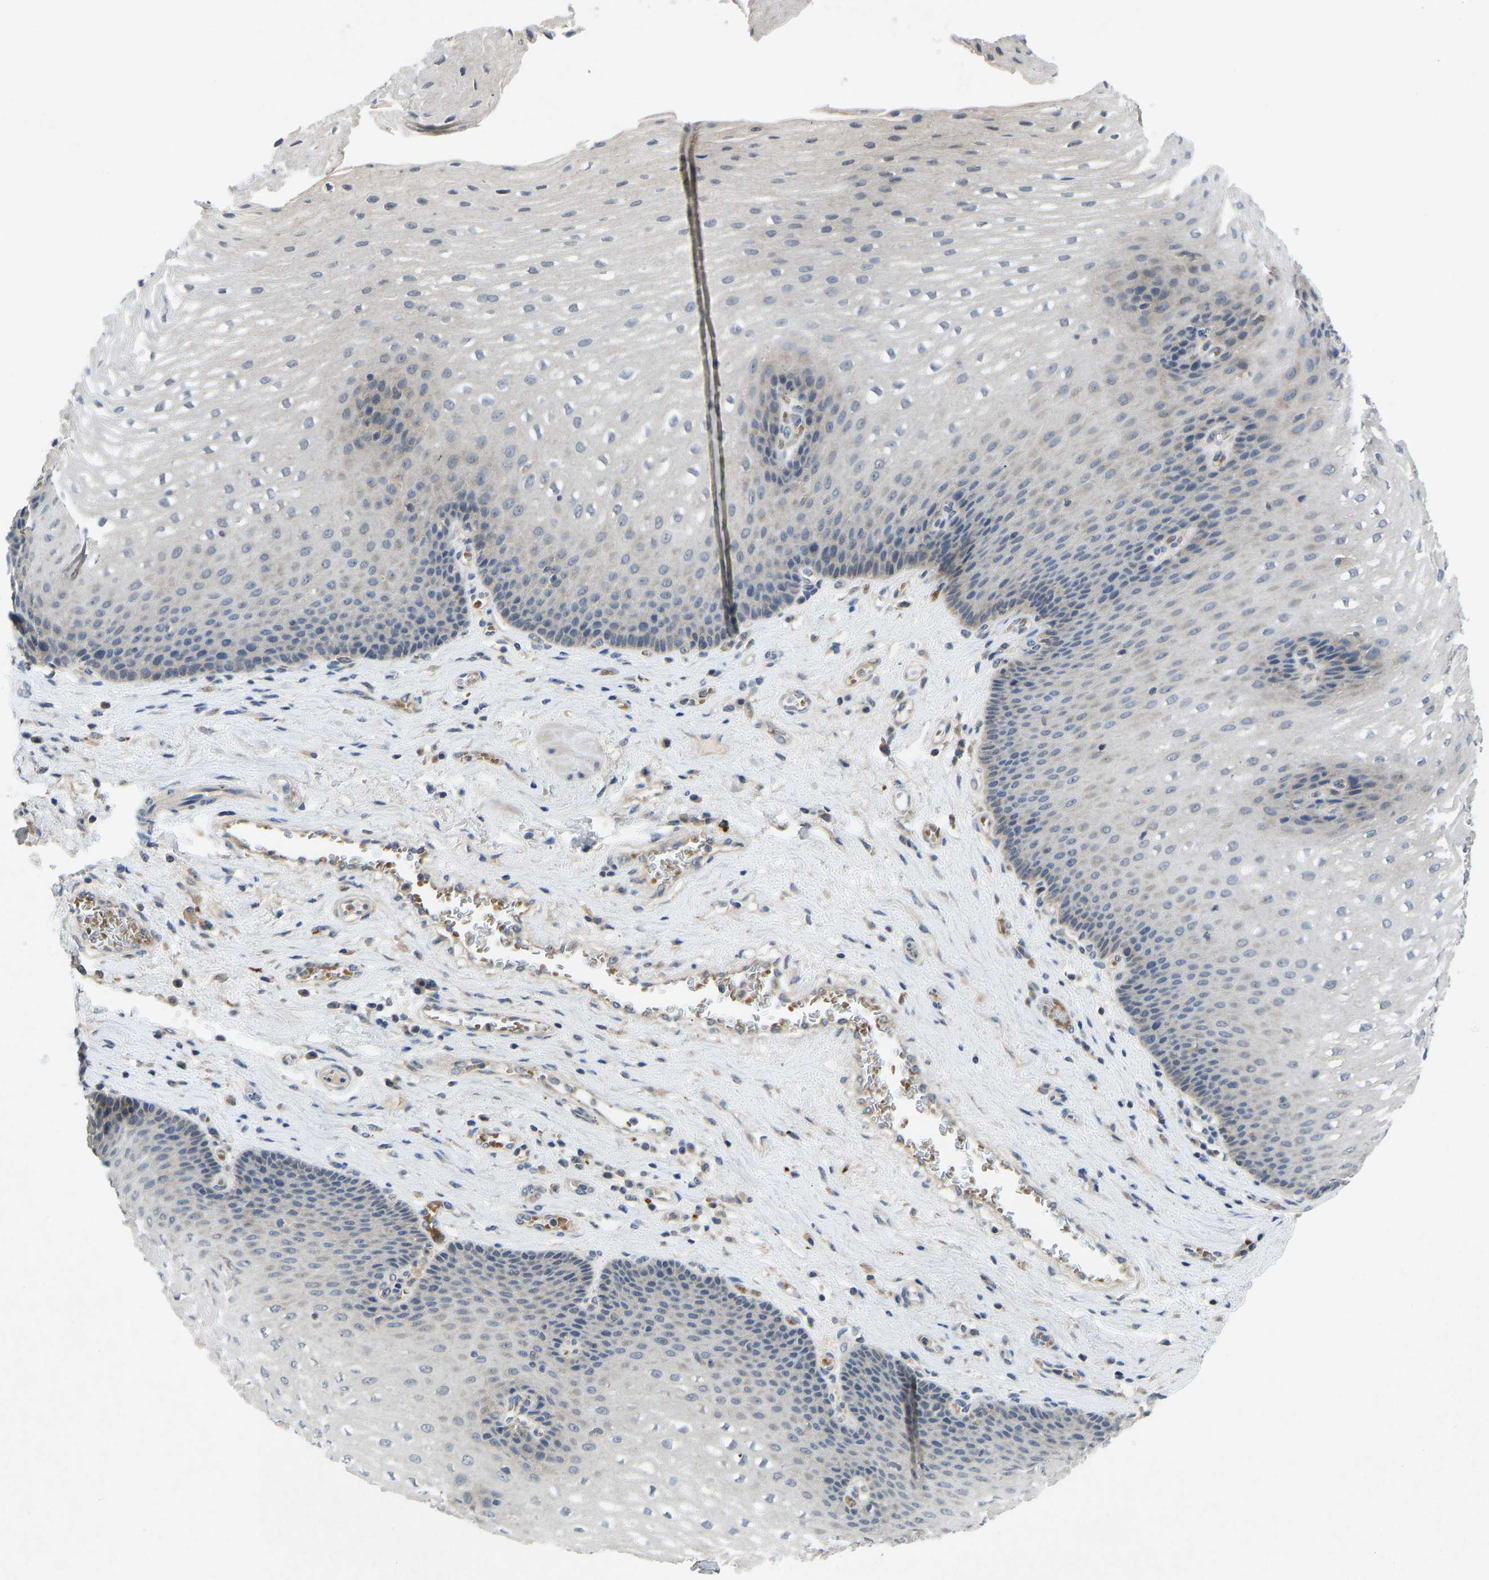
{"staining": {"intensity": "weak", "quantity": "<25%", "location": "cytoplasmic/membranous"}, "tissue": "esophagus", "cell_type": "Squamous epithelial cells", "image_type": "normal", "snomed": [{"axis": "morphology", "description": "Normal tissue, NOS"}, {"axis": "topography", "description": "Esophagus"}], "caption": "Photomicrograph shows no significant protein expression in squamous epithelial cells of unremarkable esophagus. Brightfield microscopy of IHC stained with DAB (3,3'-diaminobenzidine) (brown) and hematoxylin (blue), captured at high magnification.", "gene": "PDE7A", "patient": {"sex": "male", "age": 48}}